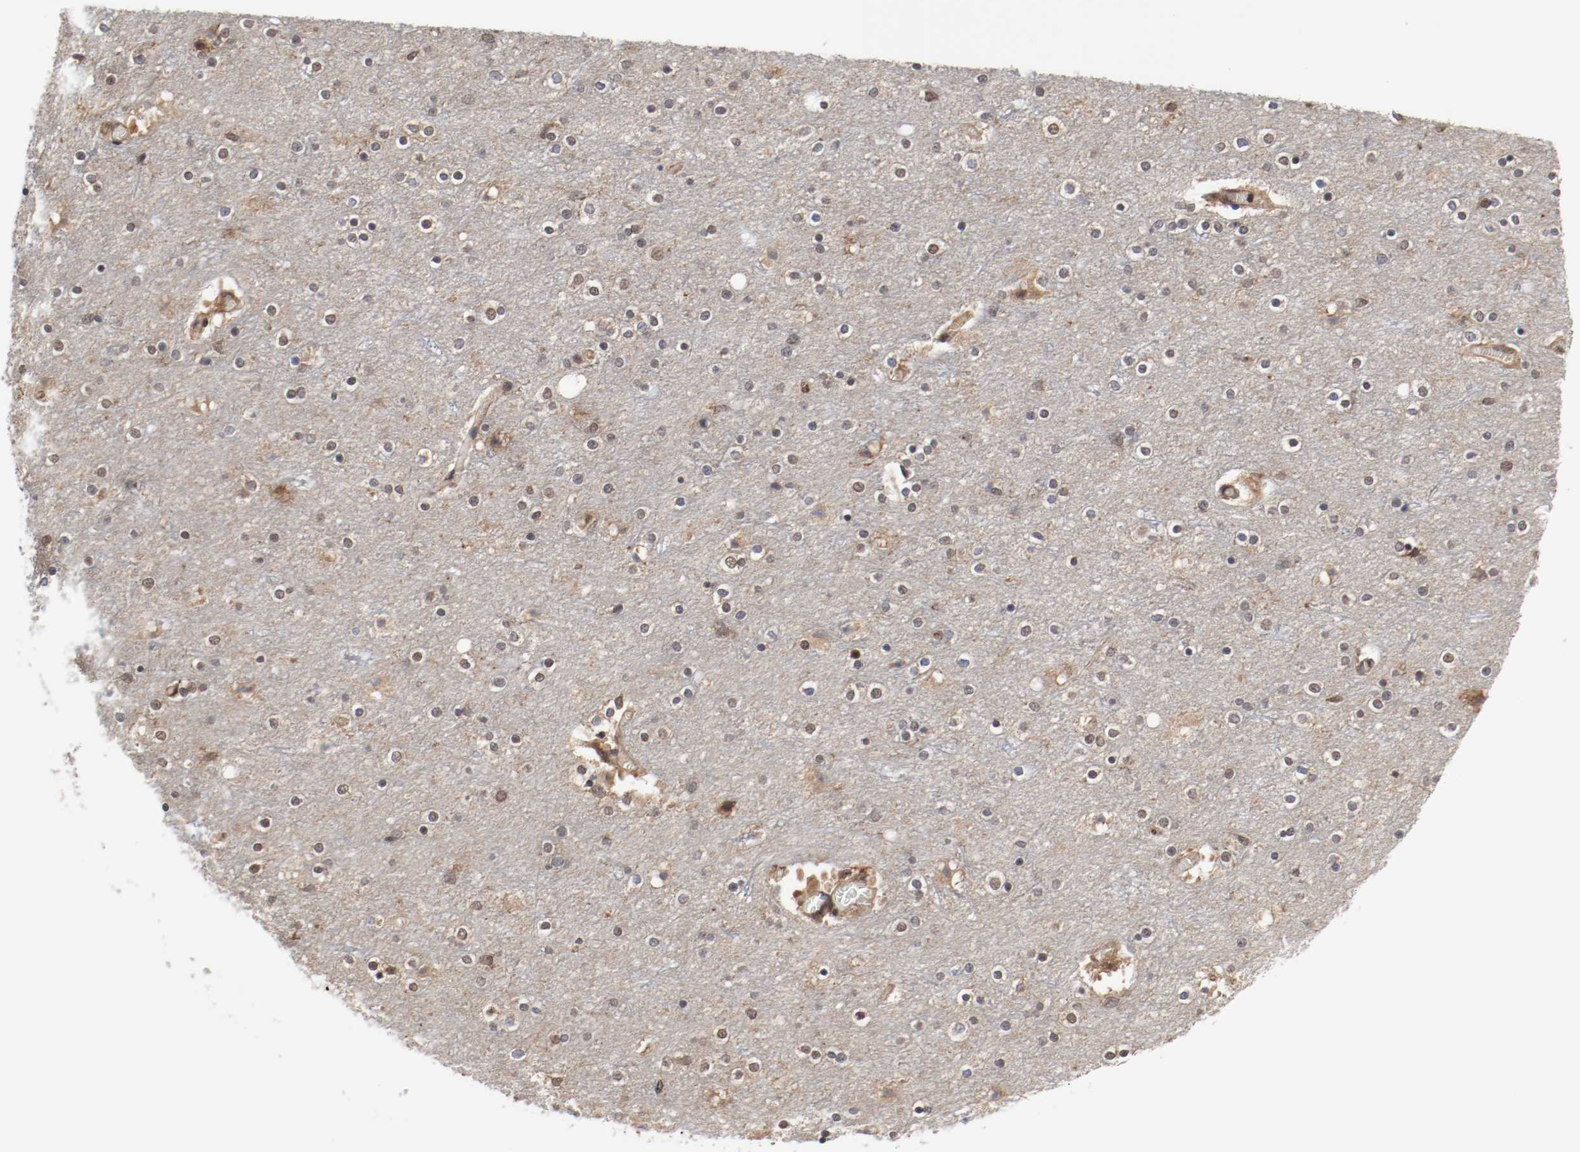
{"staining": {"intensity": "moderate", "quantity": ">75%", "location": "cytoplasmic/membranous"}, "tissue": "cerebral cortex", "cell_type": "Endothelial cells", "image_type": "normal", "snomed": [{"axis": "morphology", "description": "Normal tissue, NOS"}, {"axis": "topography", "description": "Cerebral cortex"}], "caption": "This histopathology image displays unremarkable cerebral cortex stained with immunohistochemistry (IHC) to label a protein in brown. The cytoplasmic/membranous of endothelial cells show moderate positivity for the protein. Nuclei are counter-stained blue.", "gene": "AFG3L2", "patient": {"sex": "female", "age": 54}}